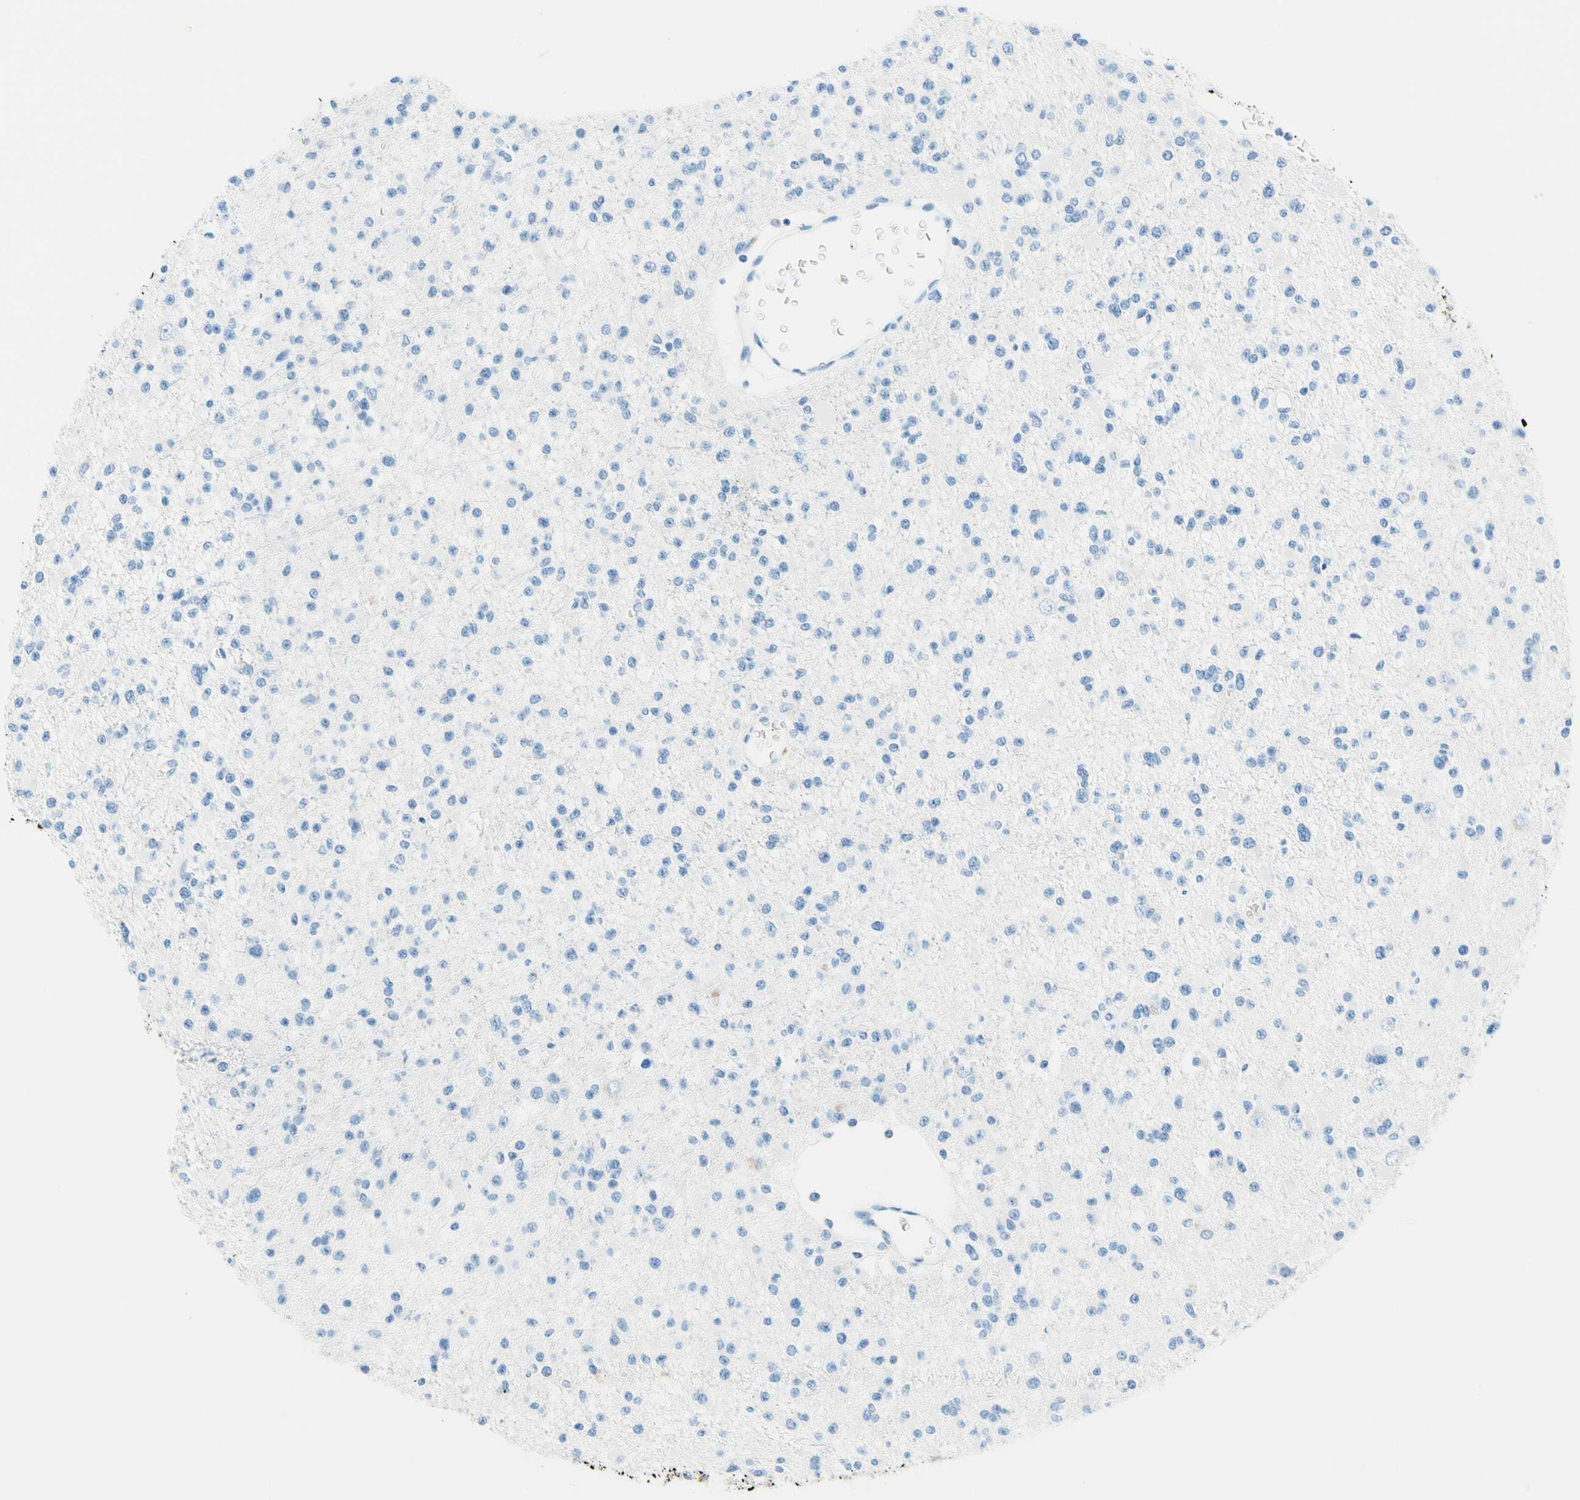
{"staining": {"intensity": "negative", "quantity": "none", "location": "none"}, "tissue": "glioma", "cell_type": "Tumor cells", "image_type": "cancer", "snomed": [{"axis": "morphology", "description": "Glioma, malignant, Low grade"}, {"axis": "topography", "description": "Brain"}], "caption": "This is an immunohistochemistry (IHC) photomicrograph of malignant low-grade glioma. There is no expression in tumor cells.", "gene": "MFAP5", "patient": {"sex": "female", "age": 22}}